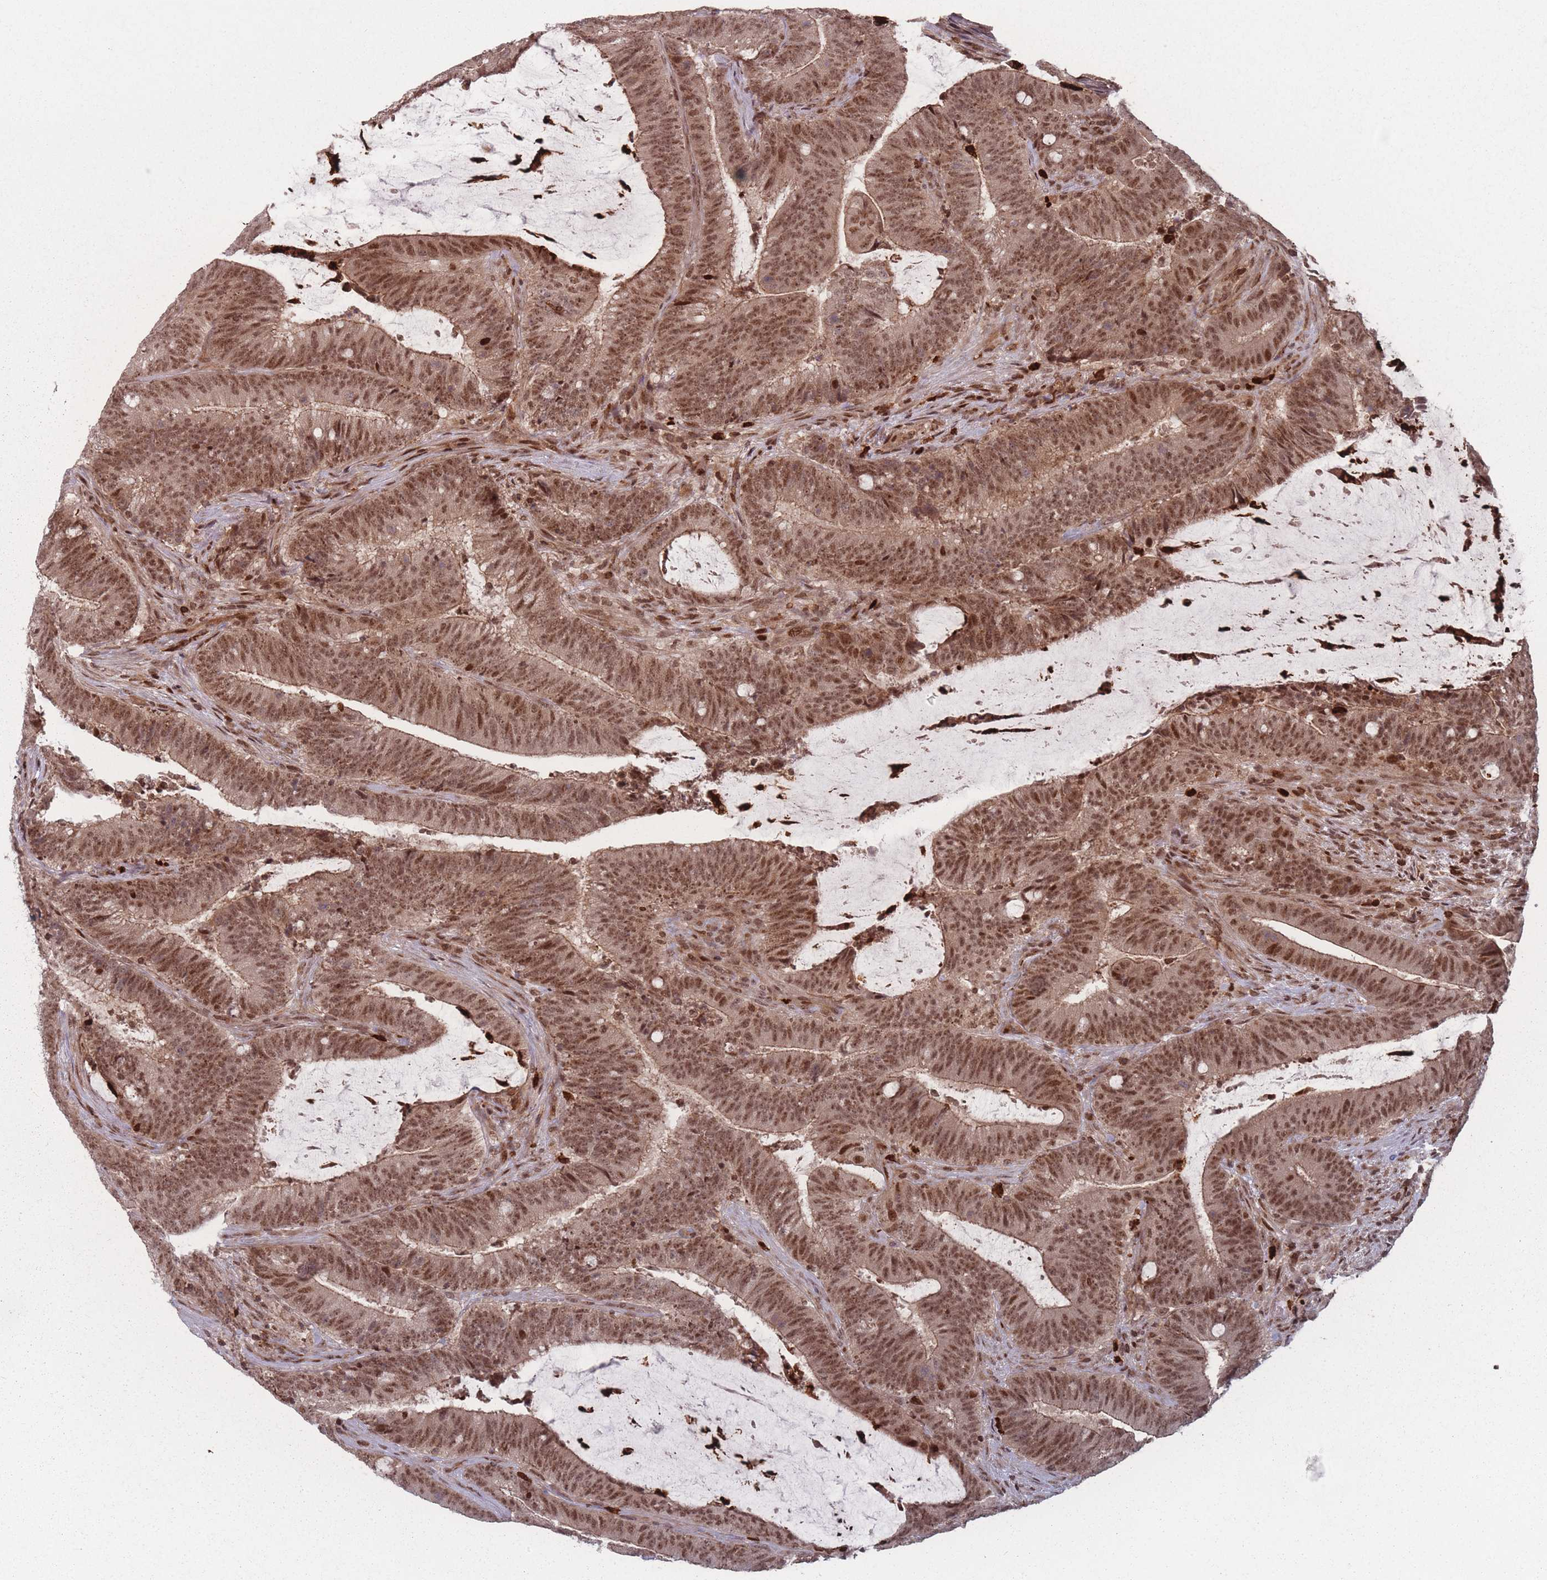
{"staining": {"intensity": "moderate", "quantity": ">75%", "location": "nuclear"}, "tissue": "colorectal cancer", "cell_type": "Tumor cells", "image_type": "cancer", "snomed": [{"axis": "morphology", "description": "Adenocarcinoma, NOS"}, {"axis": "topography", "description": "Colon"}], "caption": "Immunohistochemistry (IHC) of colorectal adenocarcinoma displays medium levels of moderate nuclear positivity in approximately >75% of tumor cells.", "gene": "WDR55", "patient": {"sex": "female", "age": 43}}